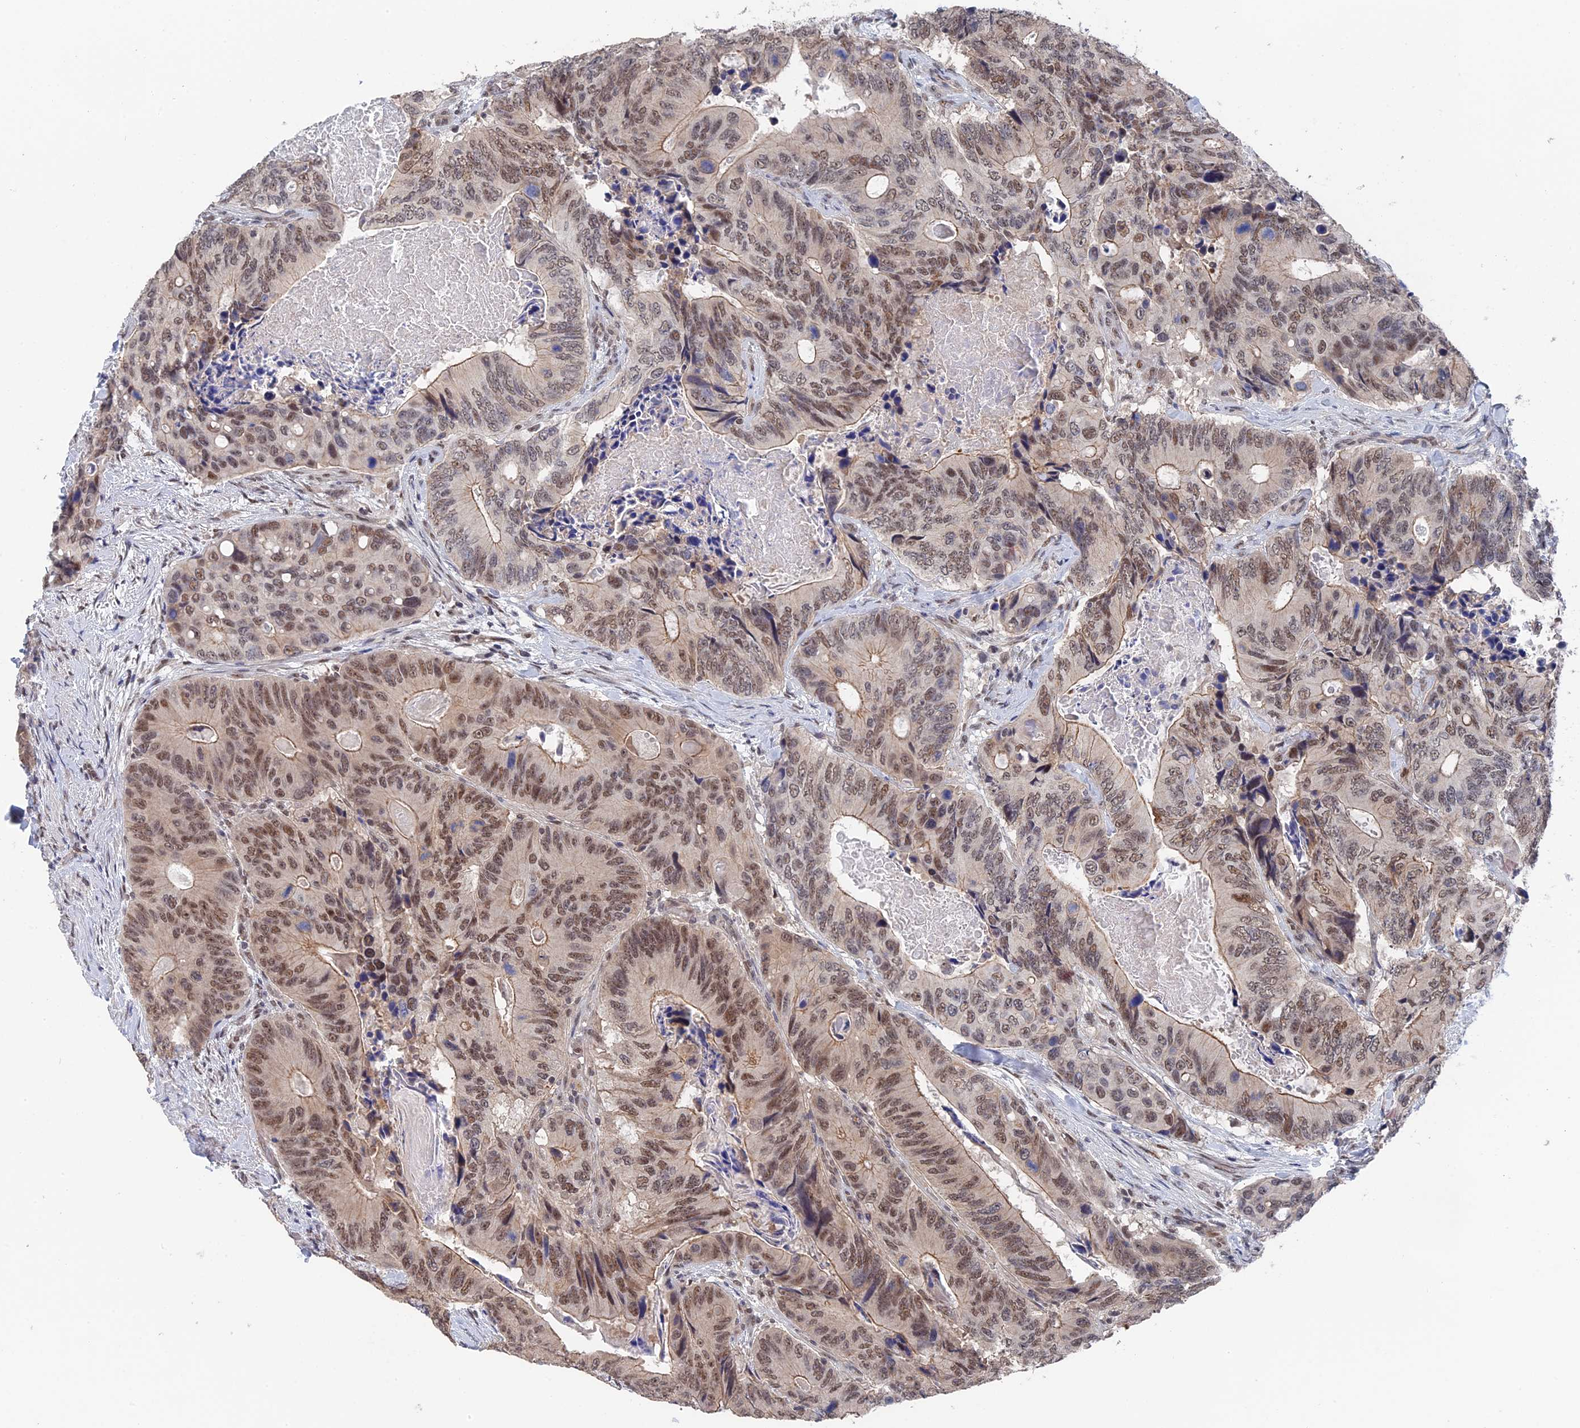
{"staining": {"intensity": "moderate", "quantity": ">75%", "location": "cytoplasmic/membranous,nuclear"}, "tissue": "colorectal cancer", "cell_type": "Tumor cells", "image_type": "cancer", "snomed": [{"axis": "morphology", "description": "Adenocarcinoma, NOS"}, {"axis": "topography", "description": "Colon"}], "caption": "IHC photomicrograph of neoplastic tissue: colorectal adenocarcinoma stained using immunohistochemistry (IHC) shows medium levels of moderate protein expression localized specifically in the cytoplasmic/membranous and nuclear of tumor cells, appearing as a cytoplasmic/membranous and nuclear brown color.", "gene": "TSSC4", "patient": {"sex": "male", "age": 84}}